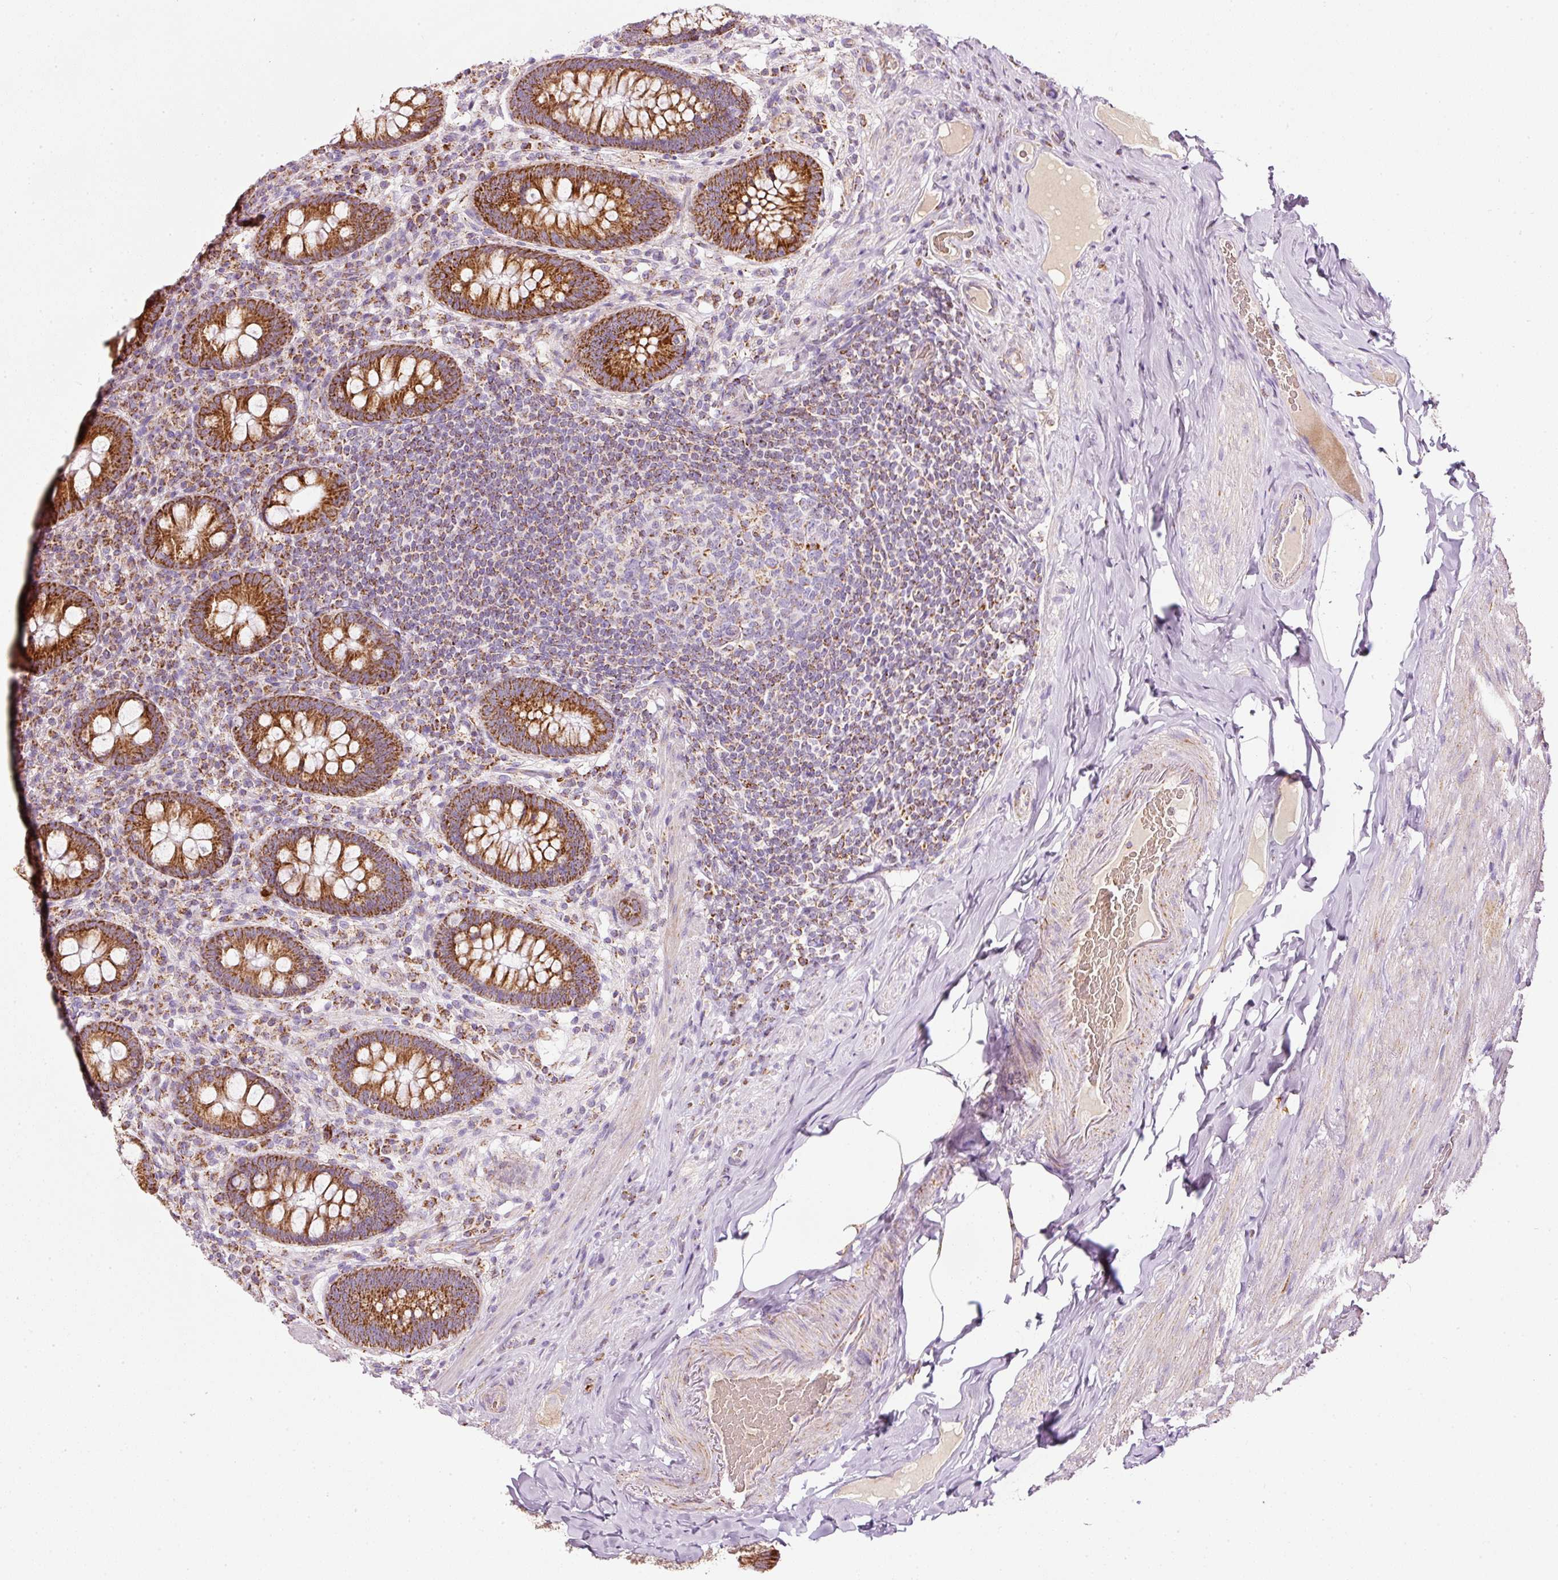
{"staining": {"intensity": "strong", "quantity": ">75%", "location": "cytoplasmic/membranous"}, "tissue": "appendix", "cell_type": "Glandular cells", "image_type": "normal", "snomed": [{"axis": "morphology", "description": "Normal tissue, NOS"}, {"axis": "topography", "description": "Appendix"}], "caption": "A micrograph of human appendix stained for a protein exhibits strong cytoplasmic/membranous brown staining in glandular cells. The protein of interest is stained brown, and the nuclei are stained in blue (DAB (3,3'-diaminobenzidine) IHC with brightfield microscopy, high magnification).", "gene": "SDHA", "patient": {"sex": "male", "age": 71}}